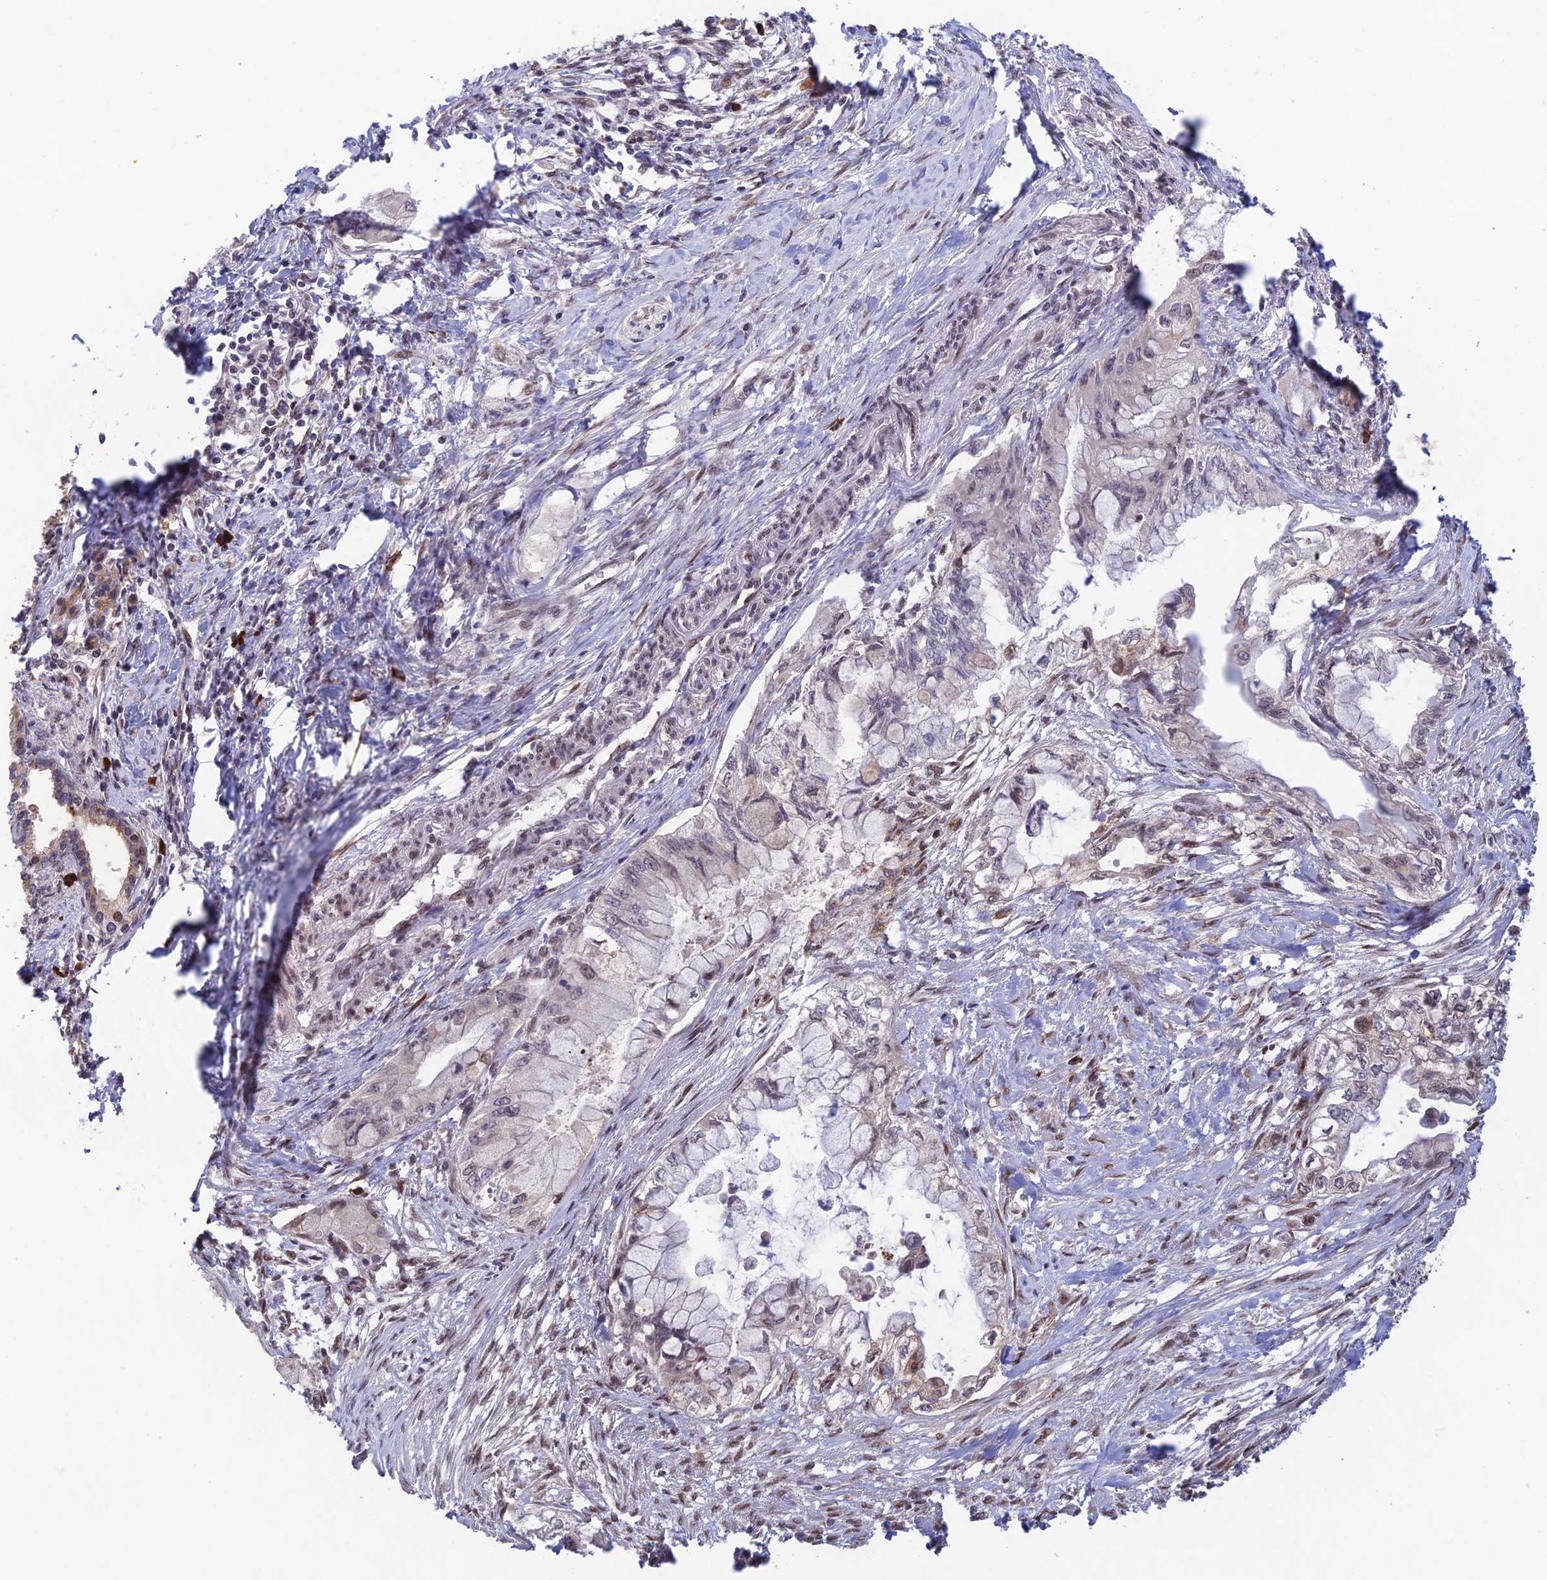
{"staining": {"intensity": "negative", "quantity": "none", "location": "none"}, "tissue": "pancreatic cancer", "cell_type": "Tumor cells", "image_type": "cancer", "snomed": [{"axis": "morphology", "description": "Adenocarcinoma, NOS"}, {"axis": "topography", "description": "Pancreas"}], "caption": "This is an immunohistochemistry micrograph of pancreatic adenocarcinoma. There is no expression in tumor cells.", "gene": "ZNF565", "patient": {"sex": "male", "age": 48}}